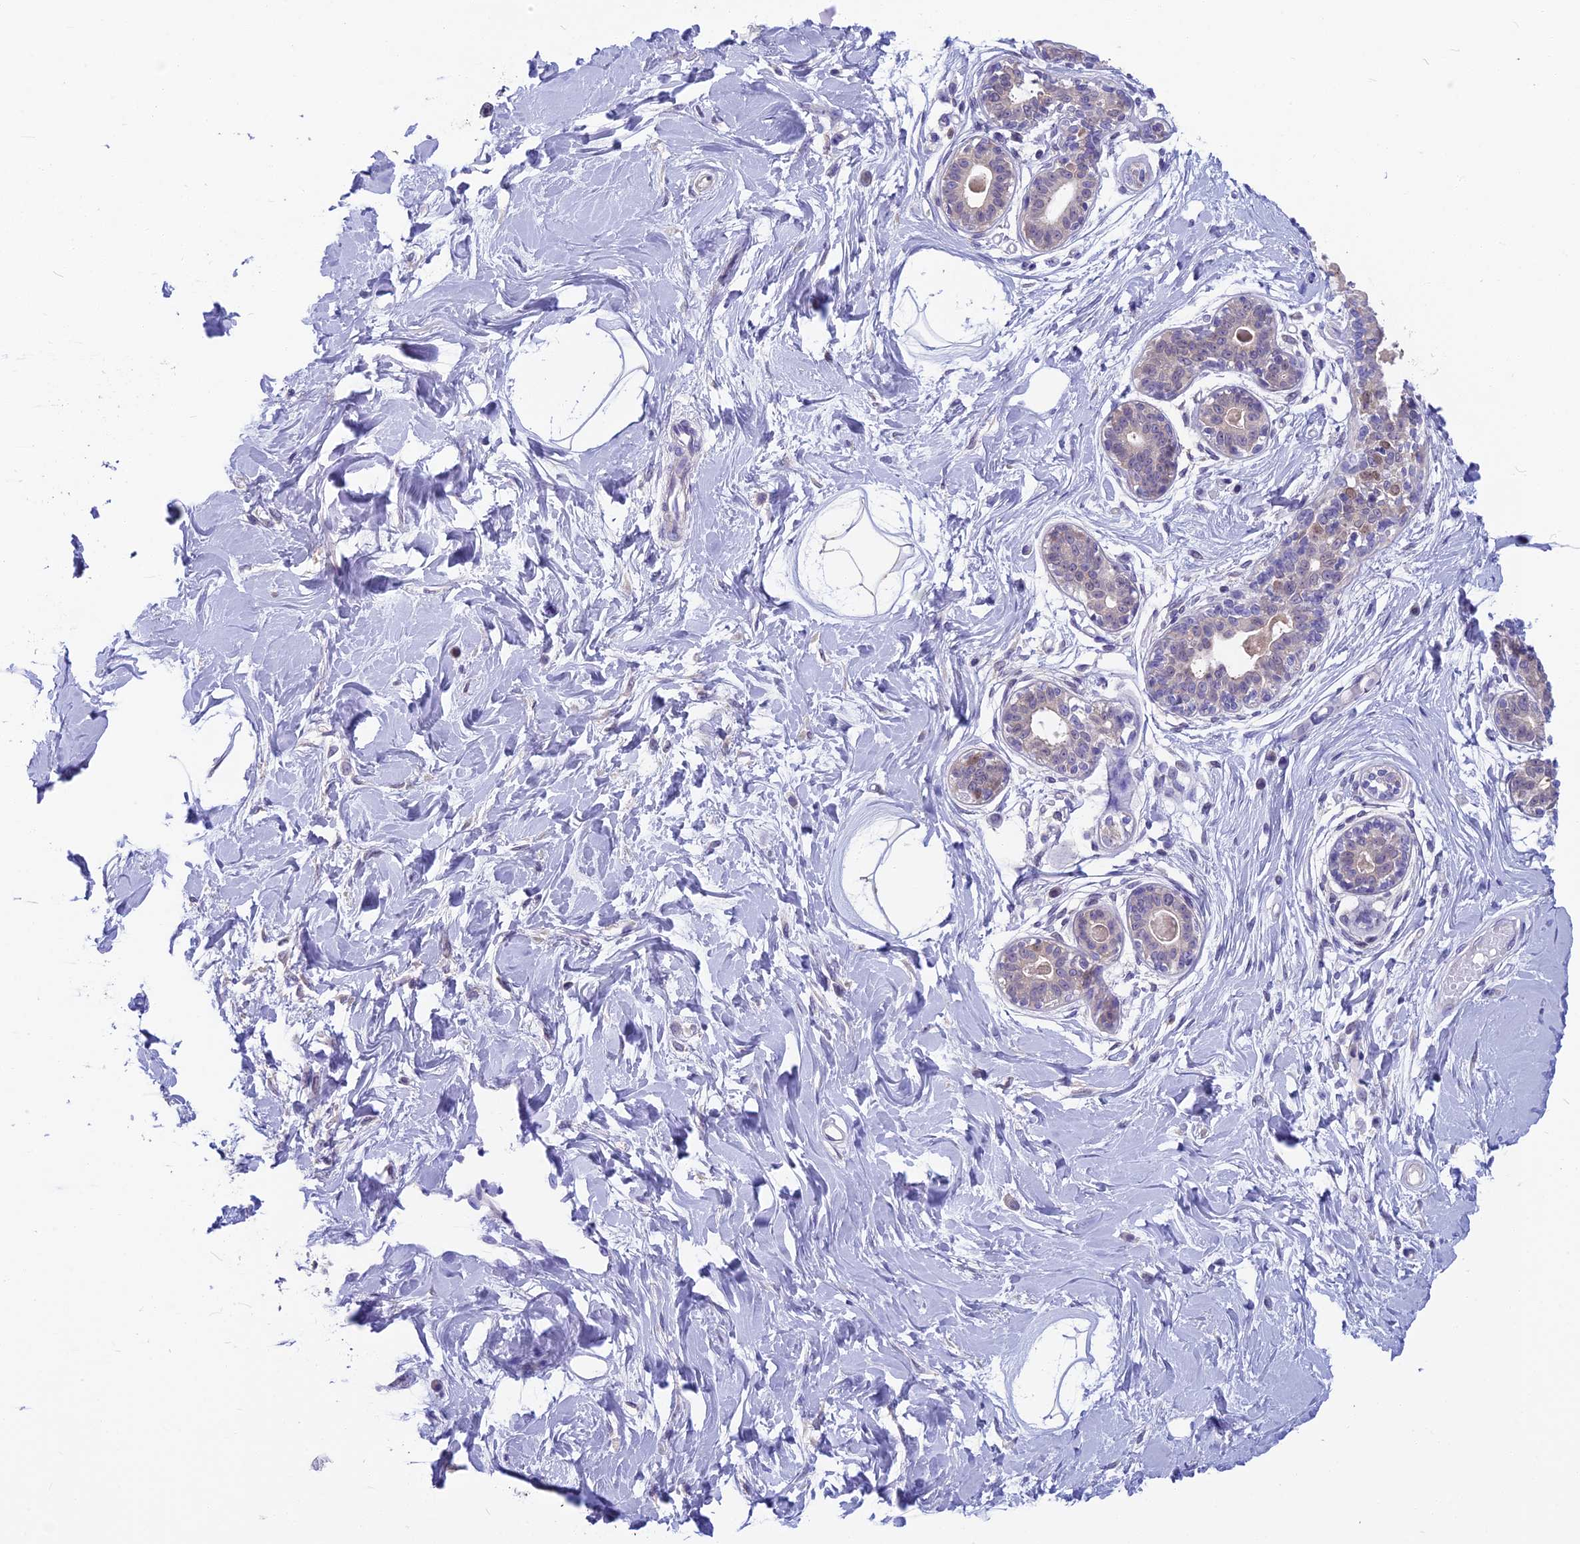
{"staining": {"intensity": "negative", "quantity": "none", "location": "none"}, "tissue": "breast", "cell_type": "Adipocytes", "image_type": "normal", "snomed": [{"axis": "morphology", "description": "Normal tissue, NOS"}, {"axis": "topography", "description": "Breast"}], "caption": "Immunohistochemistry photomicrograph of normal human breast stained for a protein (brown), which shows no positivity in adipocytes.", "gene": "SNAP91", "patient": {"sex": "female", "age": 45}}